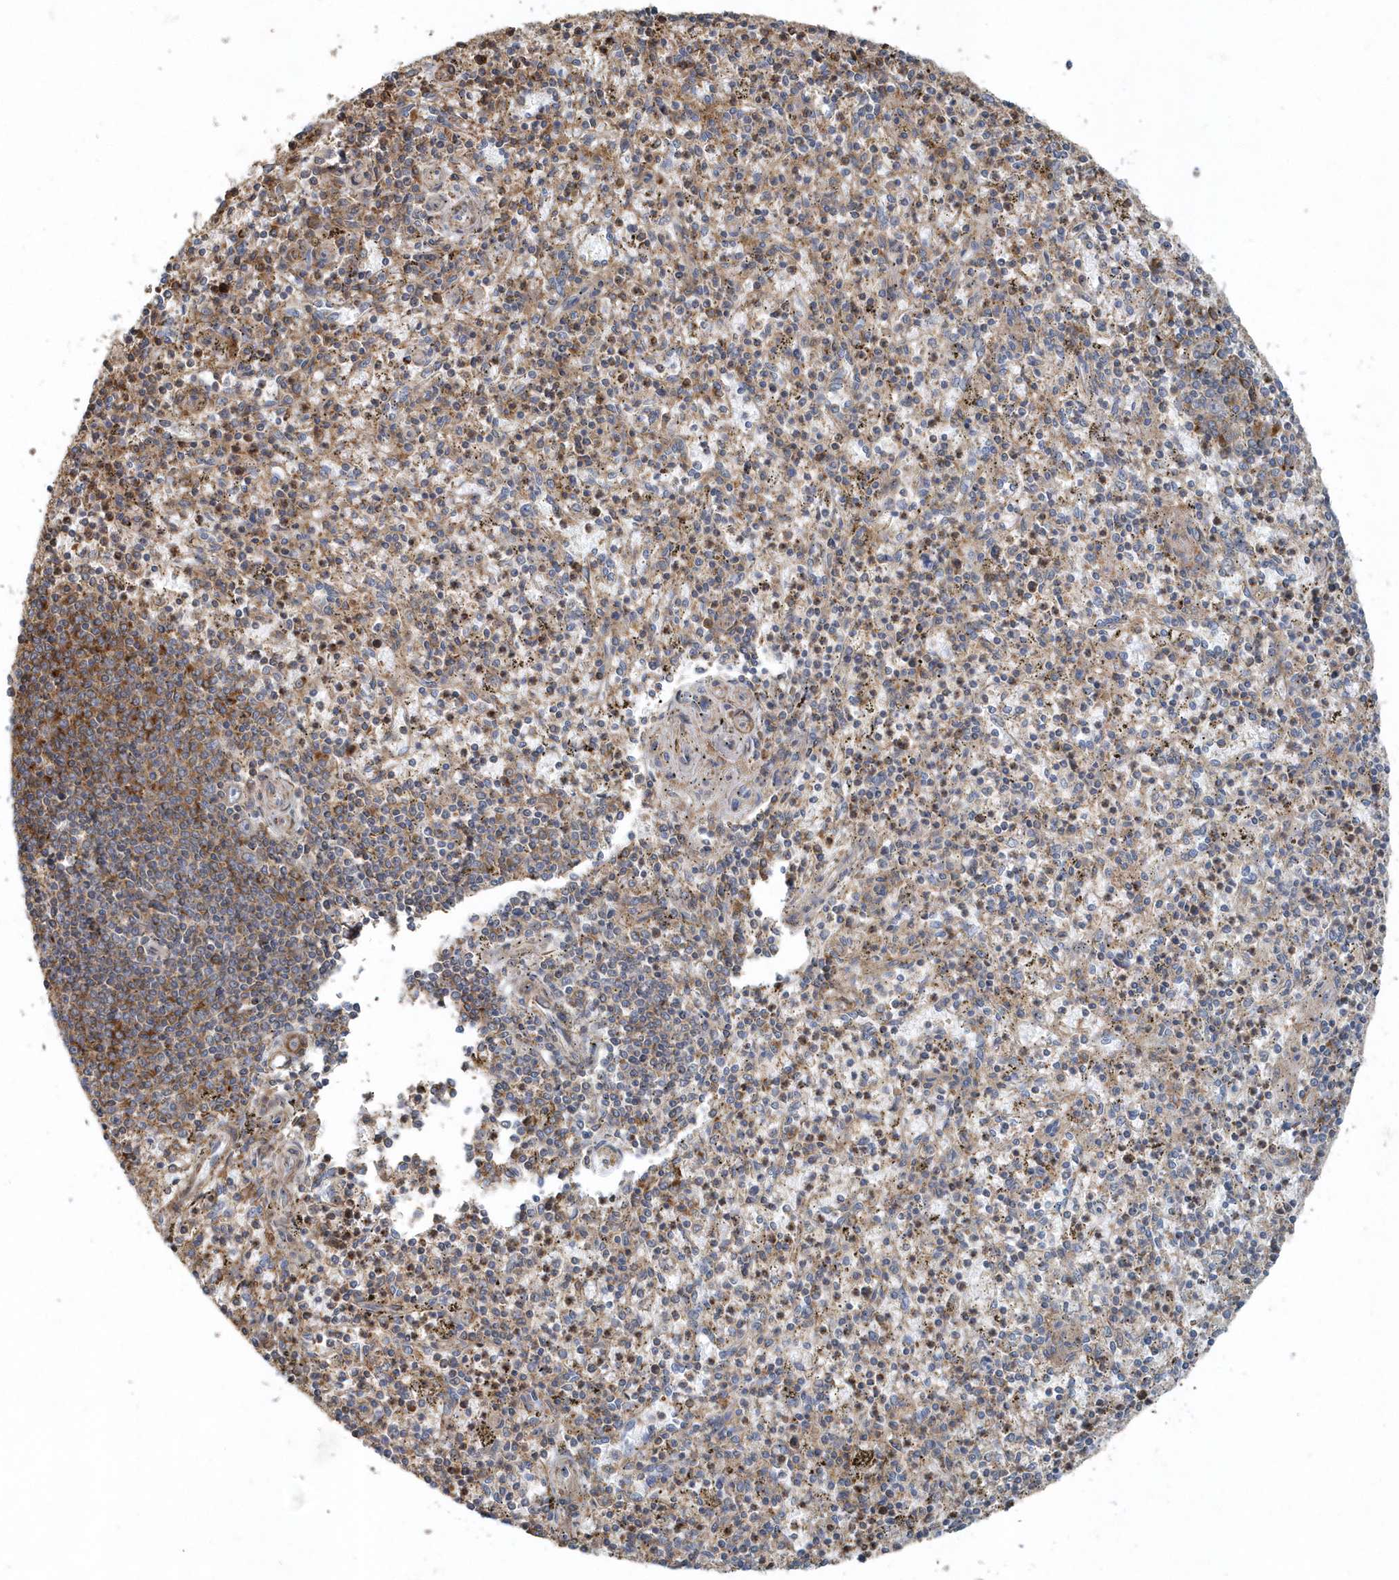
{"staining": {"intensity": "moderate", "quantity": "25%-75%", "location": "cytoplasmic/membranous"}, "tissue": "spleen", "cell_type": "Cells in red pulp", "image_type": "normal", "snomed": [{"axis": "morphology", "description": "Normal tissue, NOS"}, {"axis": "topography", "description": "Spleen"}], "caption": "This image shows normal spleen stained with immunohistochemistry to label a protein in brown. The cytoplasmic/membranous of cells in red pulp show moderate positivity for the protein. Nuclei are counter-stained blue.", "gene": "MMUT", "patient": {"sex": "male", "age": 72}}